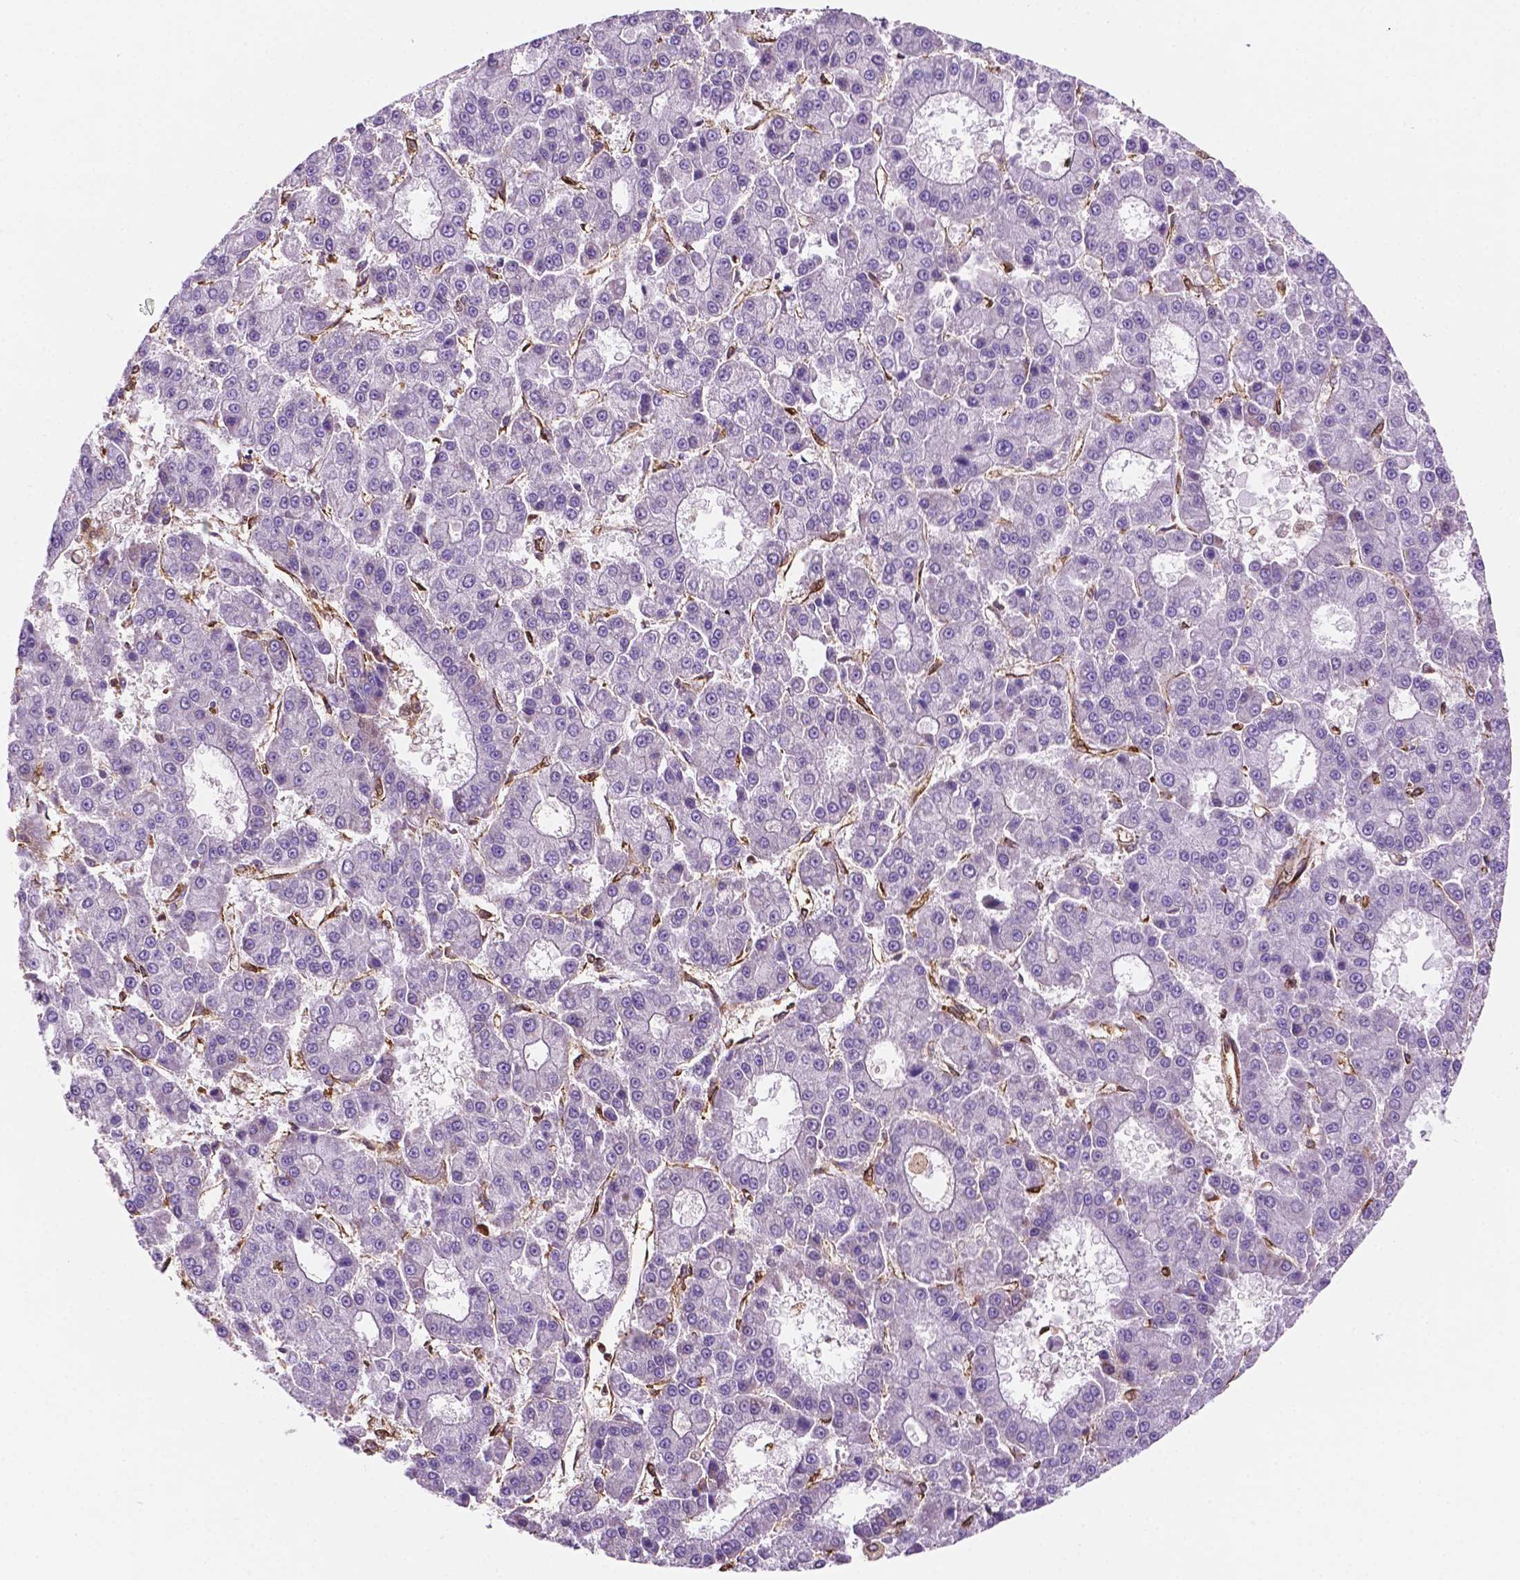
{"staining": {"intensity": "negative", "quantity": "none", "location": "none"}, "tissue": "liver cancer", "cell_type": "Tumor cells", "image_type": "cancer", "snomed": [{"axis": "morphology", "description": "Carcinoma, Hepatocellular, NOS"}, {"axis": "topography", "description": "Liver"}], "caption": "IHC histopathology image of neoplastic tissue: liver cancer (hepatocellular carcinoma) stained with DAB (3,3'-diaminobenzidine) displays no significant protein staining in tumor cells.", "gene": "DCN", "patient": {"sex": "male", "age": 70}}